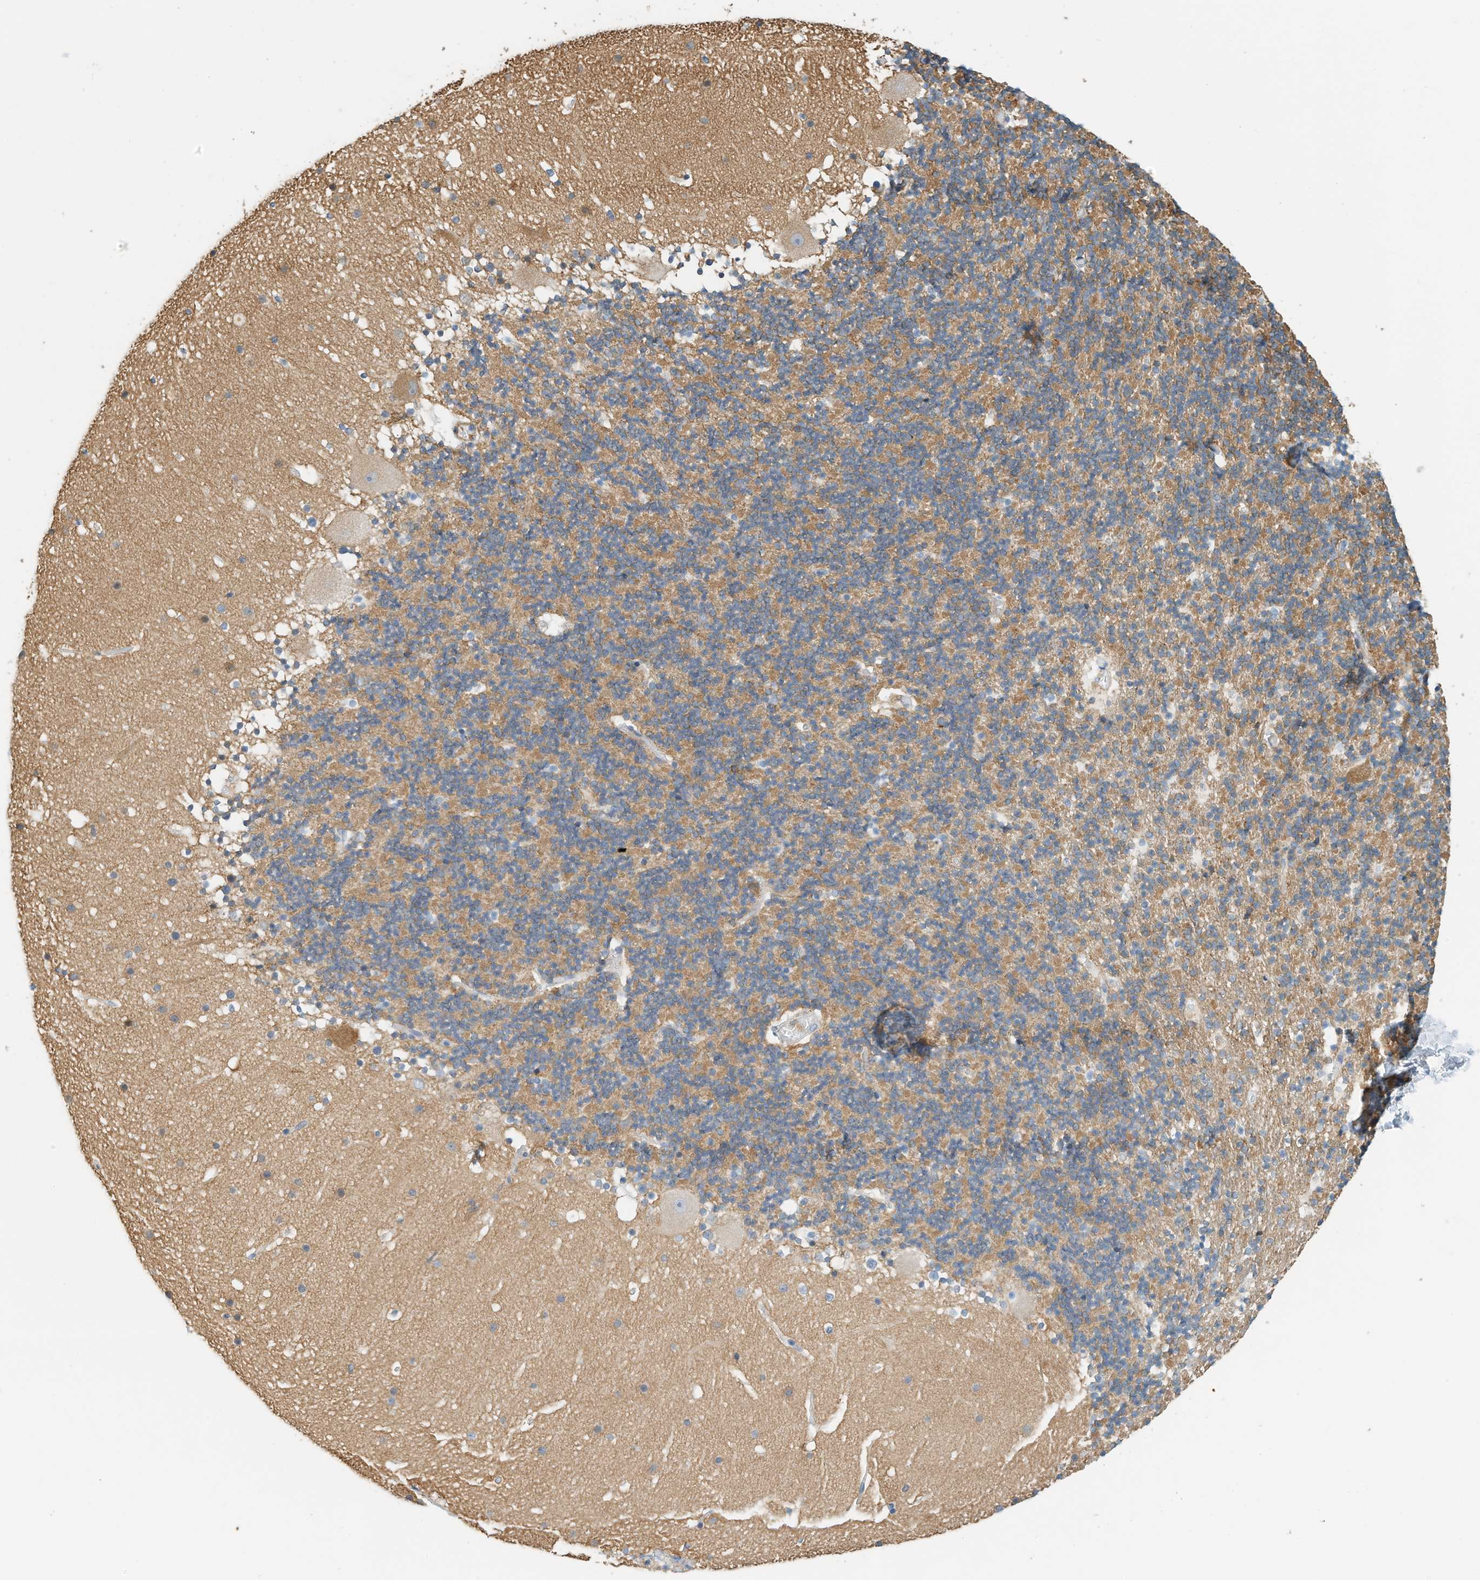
{"staining": {"intensity": "moderate", "quantity": "25%-75%", "location": "cytoplasmic/membranous"}, "tissue": "cerebellum", "cell_type": "Cells in granular layer", "image_type": "normal", "snomed": [{"axis": "morphology", "description": "Normal tissue, NOS"}, {"axis": "topography", "description": "Cerebellum"}], "caption": "A histopathology image of cerebellum stained for a protein exhibits moderate cytoplasmic/membranous brown staining in cells in granular layer.", "gene": "MICAL1", "patient": {"sex": "male", "age": 57}}